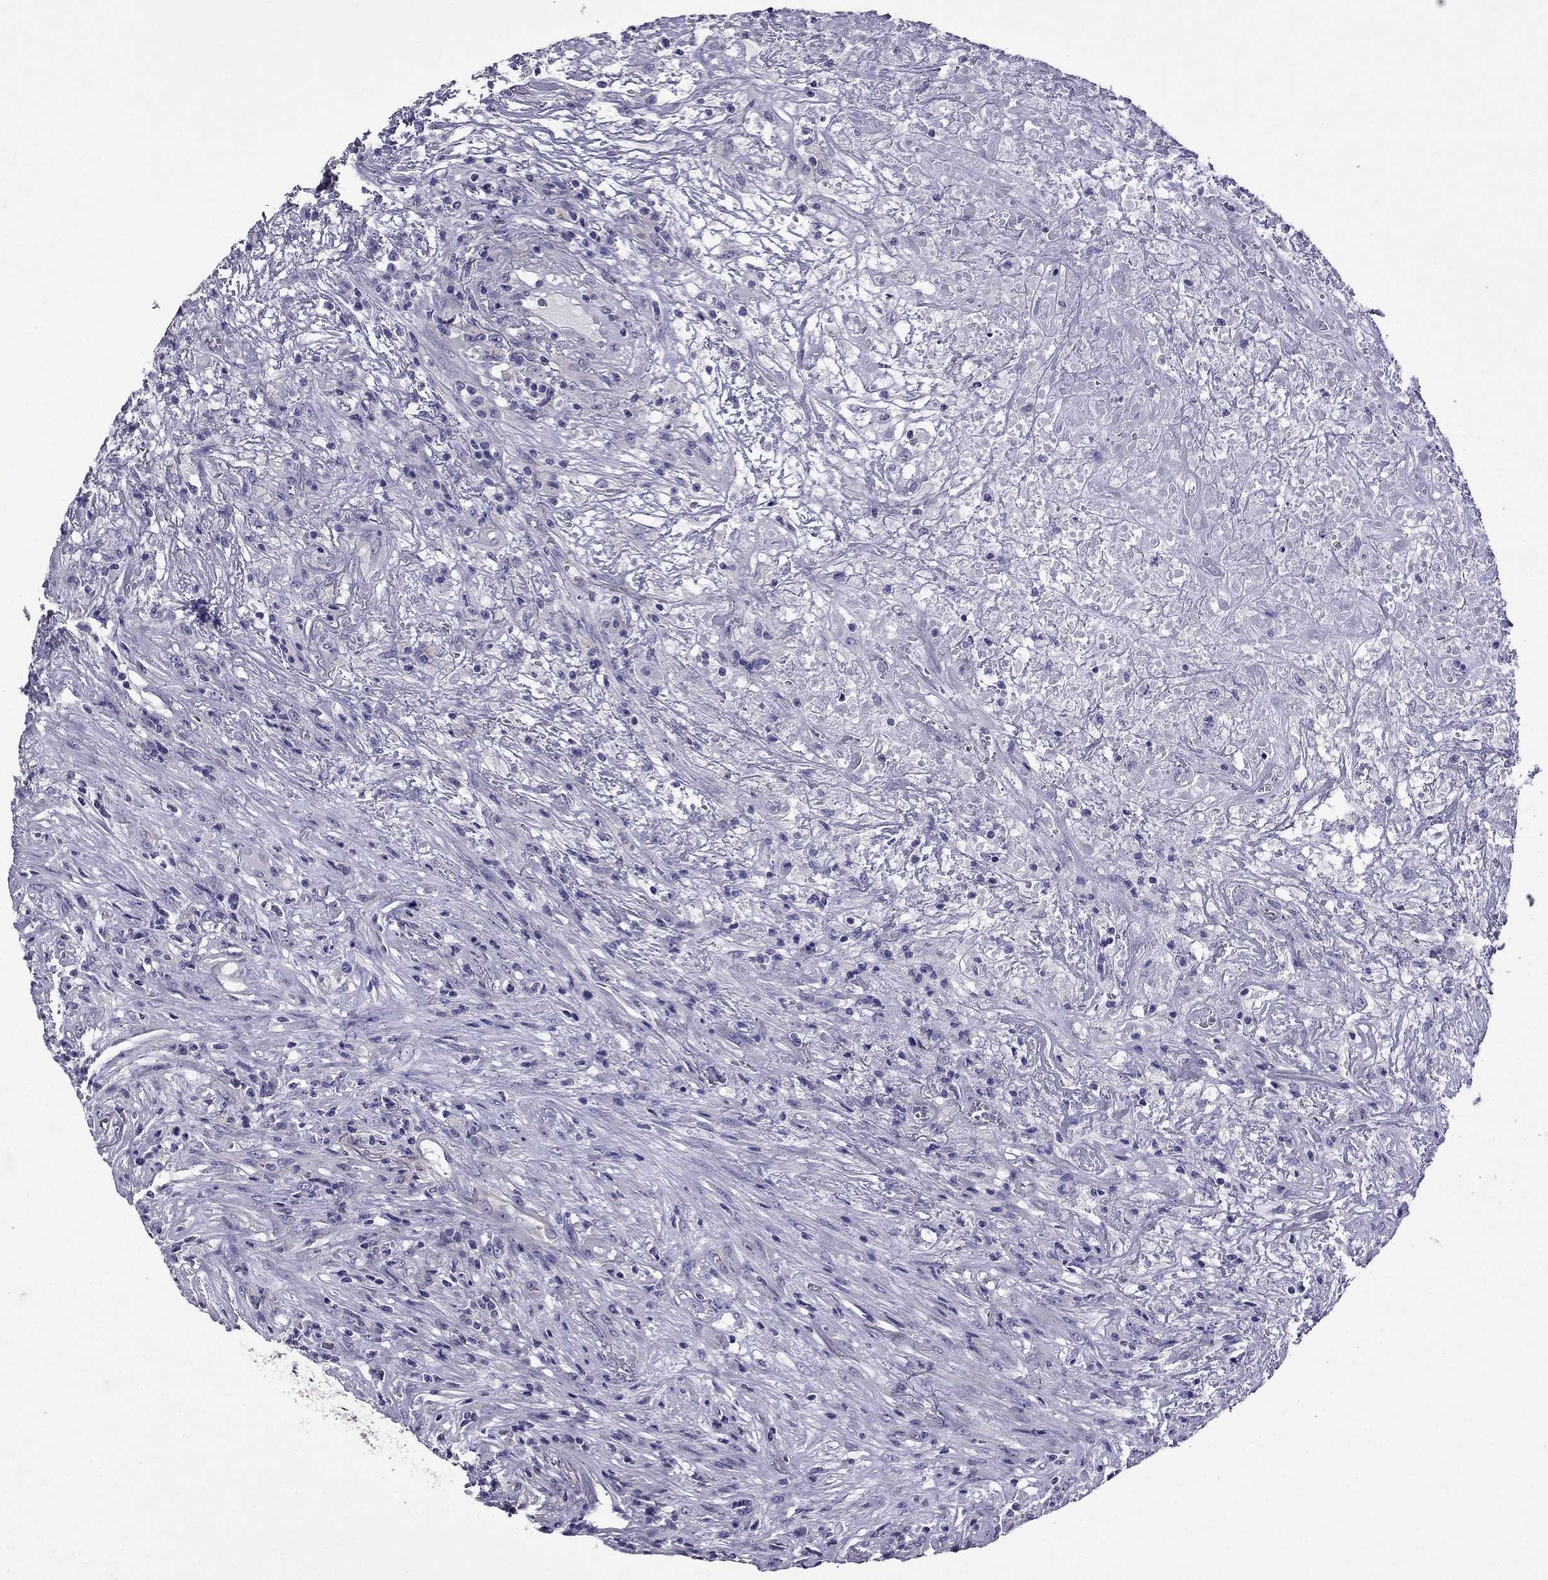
{"staining": {"intensity": "negative", "quantity": "none", "location": "none"}, "tissue": "lymphoma", "cell_type": "Tumor cells", "image_type": "cancer", "snomed": [{"axis": "morphology", "description": "Malignant lymphoma, non-Hodgkin's type, High grade"}, {"axis": "topography", "description": "Lung"}], "caption": "Immunohistochemistry photomicrograph of neoplastic tissue: lymphoma stained with DAB reveals no significant protein positivity in tumor cells.", "gene": "OXCT2", "patient": {"sex": "male", "age": 79}}